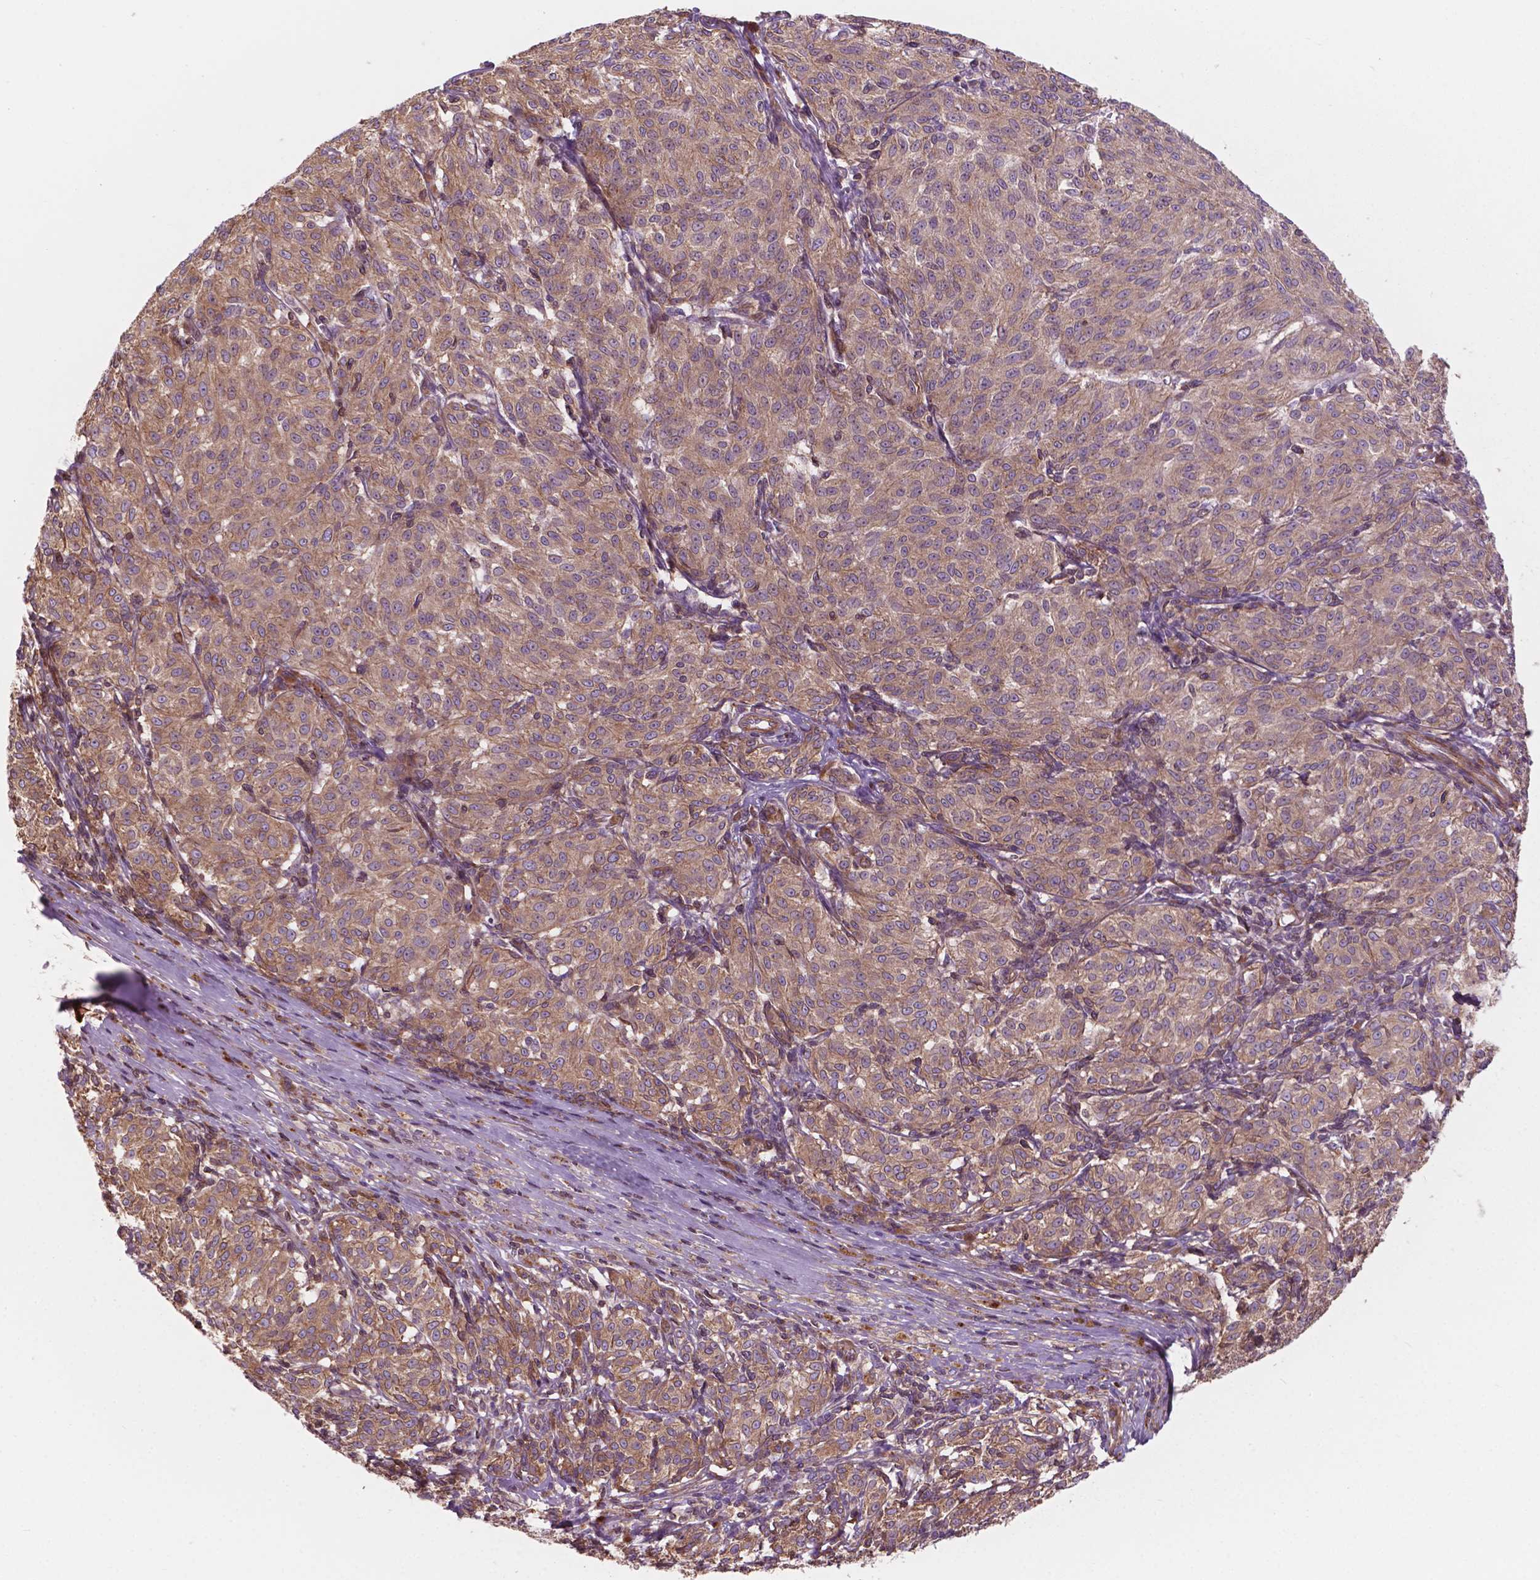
{"staining": {"intensity": "weak", "quantity": ">75%", "location": "cytoplasmic/membranous"}, "tissue": "melanoma", "cell_type": "Tumor cells", "image_type": "cancer", "snomed": [{"axis": "morphology", "description": "Malignant melanoma, NOS"}, {"axis": "topography", "description": "Skin"}], "caption": "Immunohistochemical staining of melanoma shows low levels of weak cytoplasmic/membranous staining in about >75% of tumor cells.", "gene": "SURF4", "patient": {"sex": "female", "age": 72}}